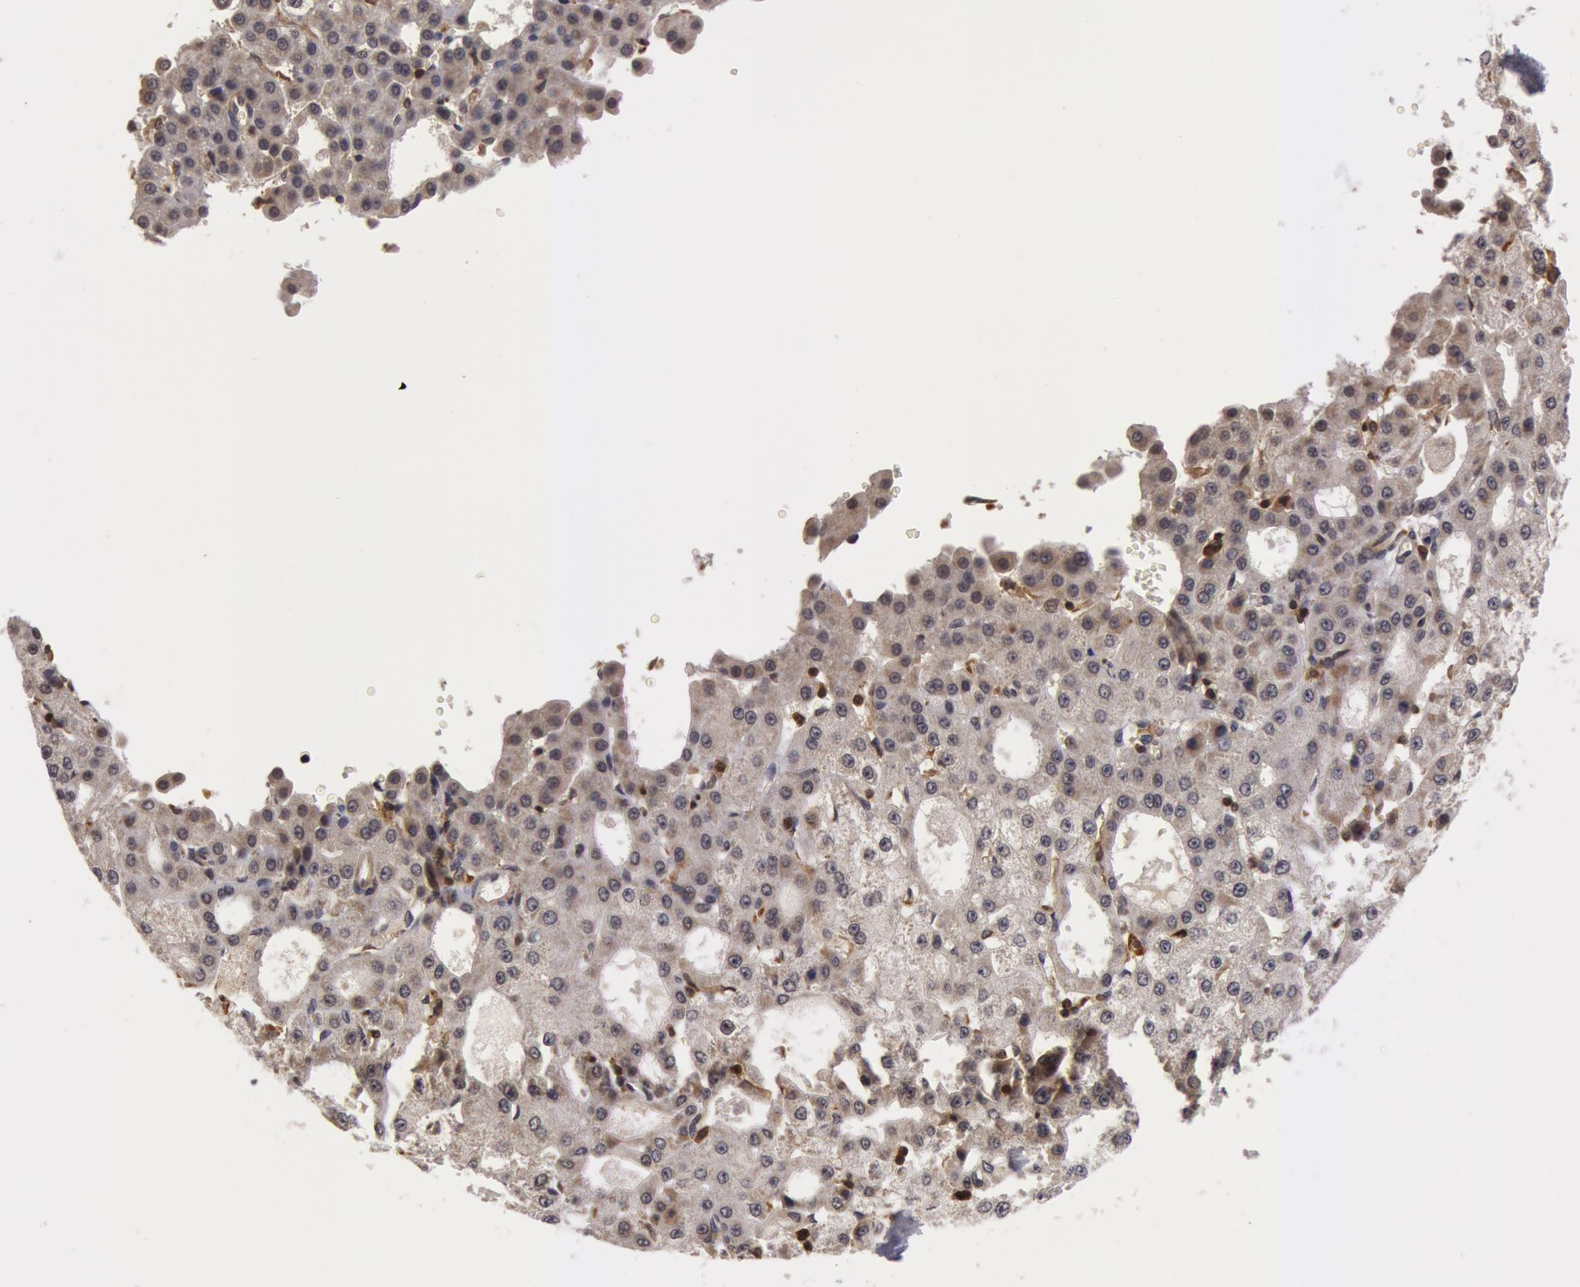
{"staining": {"intensity": "negative", "quantity": "none", "location": "none"}, "tissue": "liver cancer", "cell_type": "Tumor cells", "image_type": "cancer", "snomed": [{"axis": "morphology", "description": "Carcinoma, Hepatocellular, NOS"}, {"axis": "topography", "description": "Liver"}], "caption": "Protein analysis of liver hepatocellular carcinoma reveals no significant expression in tumor cells.", "gene": "ZNF350", "patient": {"sex": "male", "age": 47}}